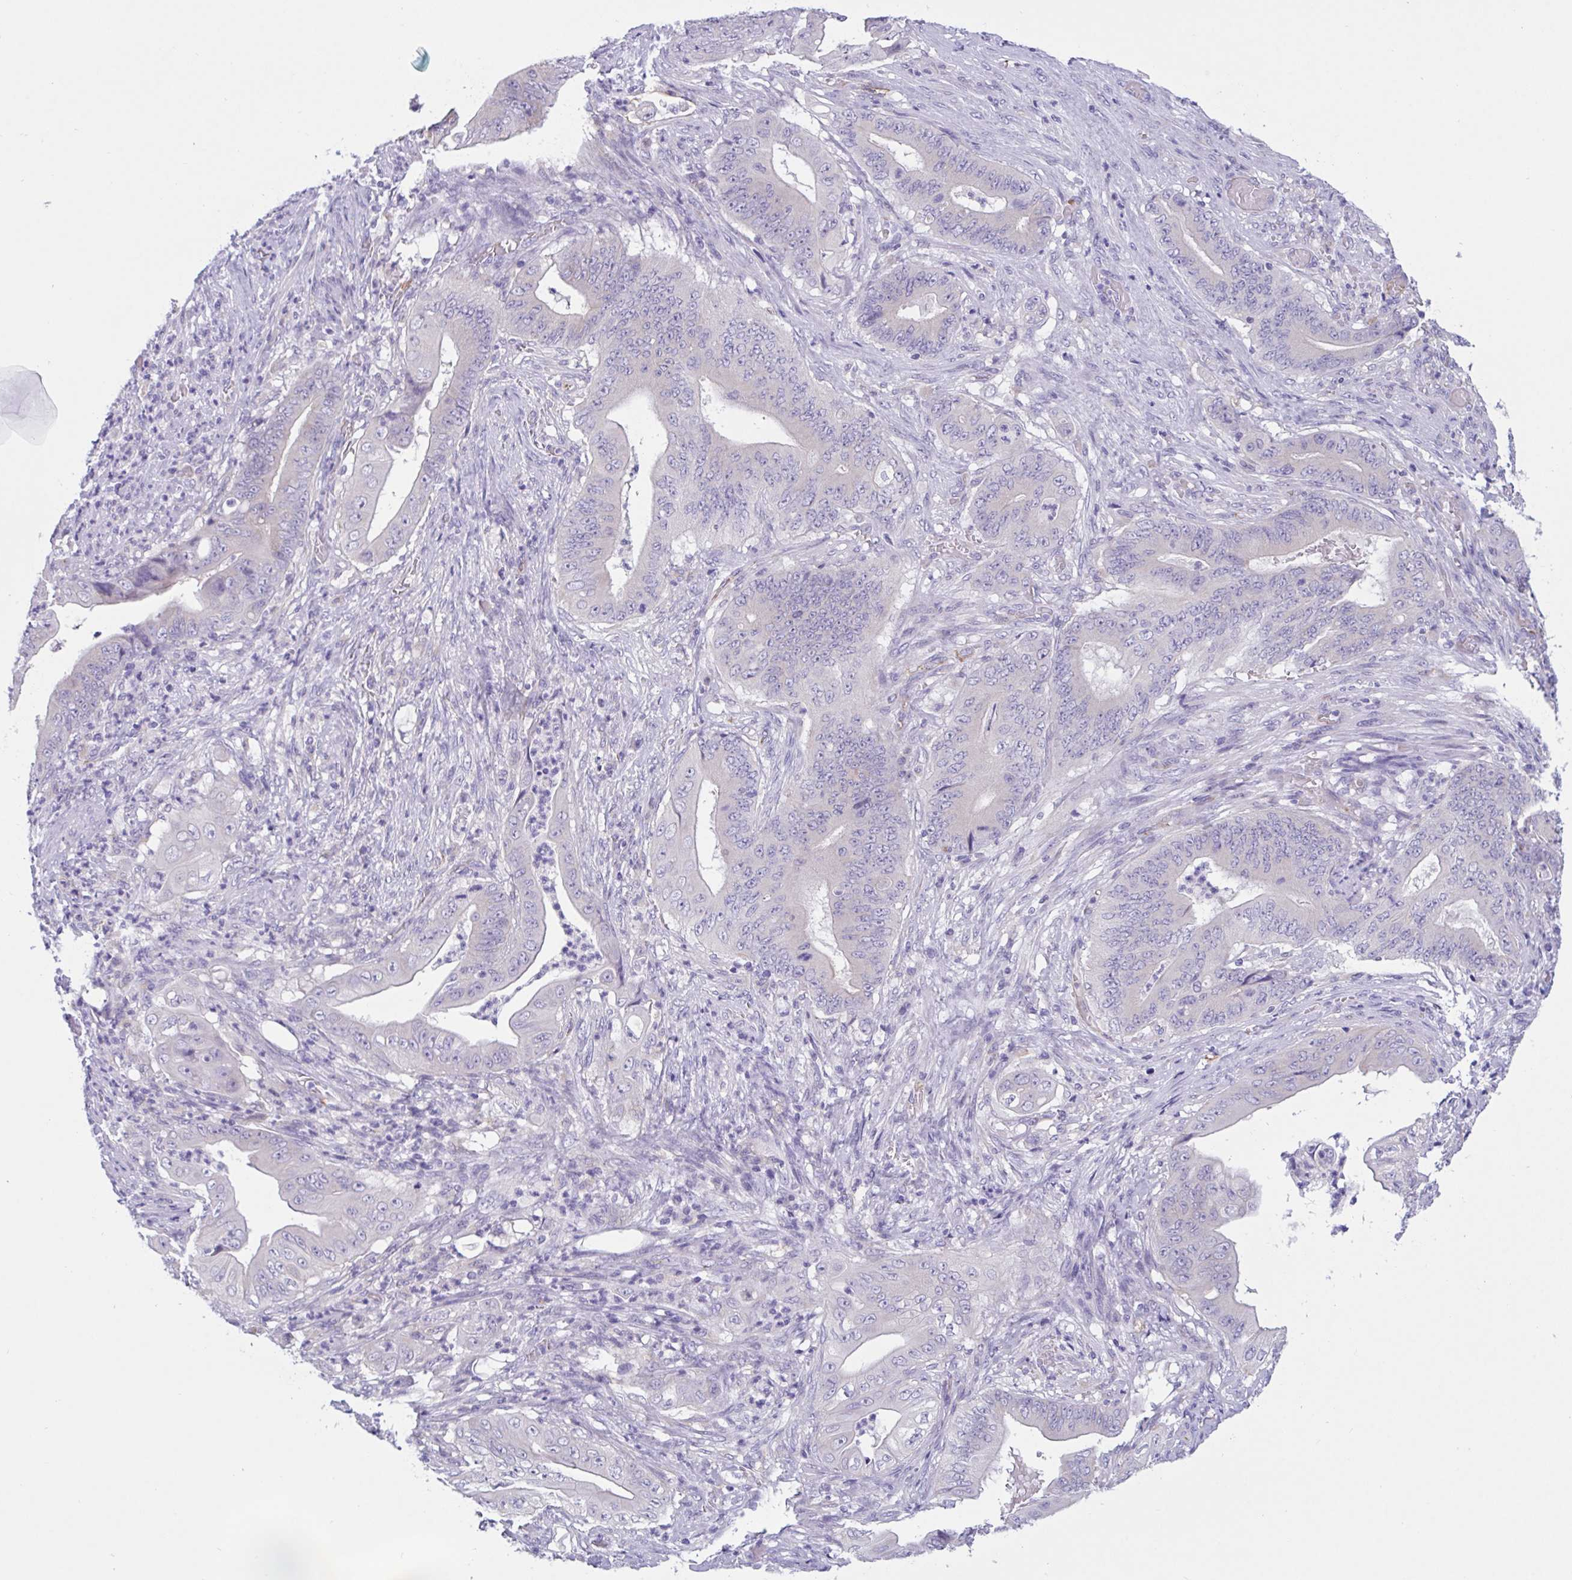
{"staining": {"intensity": "negative", "quantity": "none", "location": "none"}, "tissue": "stomach cancer", "cell_type": "Tumor cells", "image_type": "cancer", "snomed": [{"axis": "morphology", "description": "Adenocarcinoma, NOS"}, {"axis": "topography", "description": "Stomach"}], "caption": "Micrograph shows no protein staining in tumor cells of stomach cancer (adenocarcinoma) tissue. The staining is performed using DAB (3,3'-diaminobenzidine) brown chromogen with nuclei counter-stained in using hematoxylin.", "gene": "RPL22L1", "patient": {"sex": "female", "age": 73}}